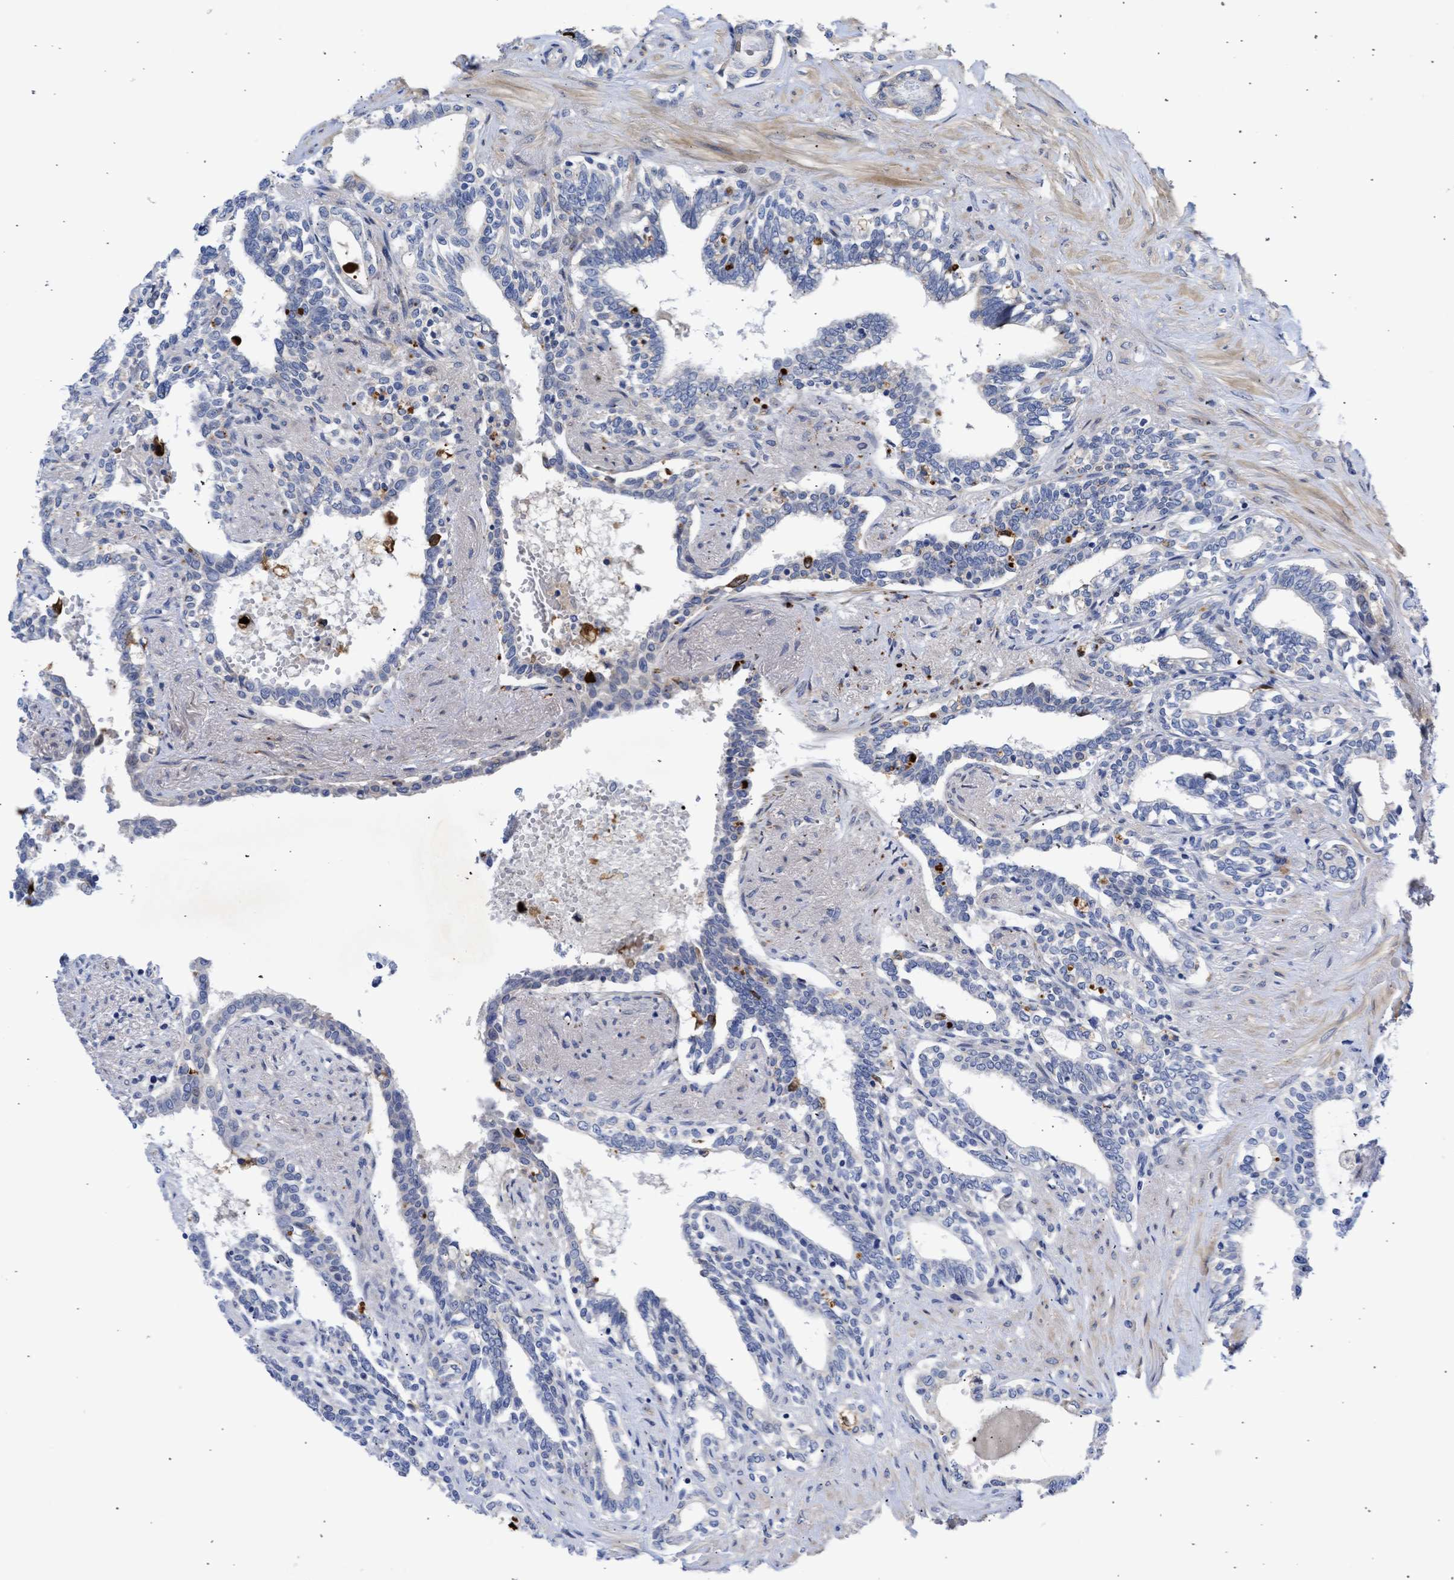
{"staining": {"intensity": "negative", "quantity": "none", "location": "none"}, "tissue": "seminal vesicle", "cell_type": "Glandular cells", "image_type": "normal", "snomed": [{"axis": "morphology", "description": "Normal tissue, NOS"}, {"axis": "morphology", "description": "Adenocarcinoma, High grade"}, {"axis": "topography", "description": "Prostate"}, {"axis": "topography", "description": "Seminal veicle"}], "caption": "Immunohistochemical staining of normal seminal vesicle reveals no significant positivity in glandular cells. (Immunohistochemistry (ihc), brightfield microscopy, high magnification).", "gene": "ARHGEF4", "patient": {"sex": "male", "age": 55}}